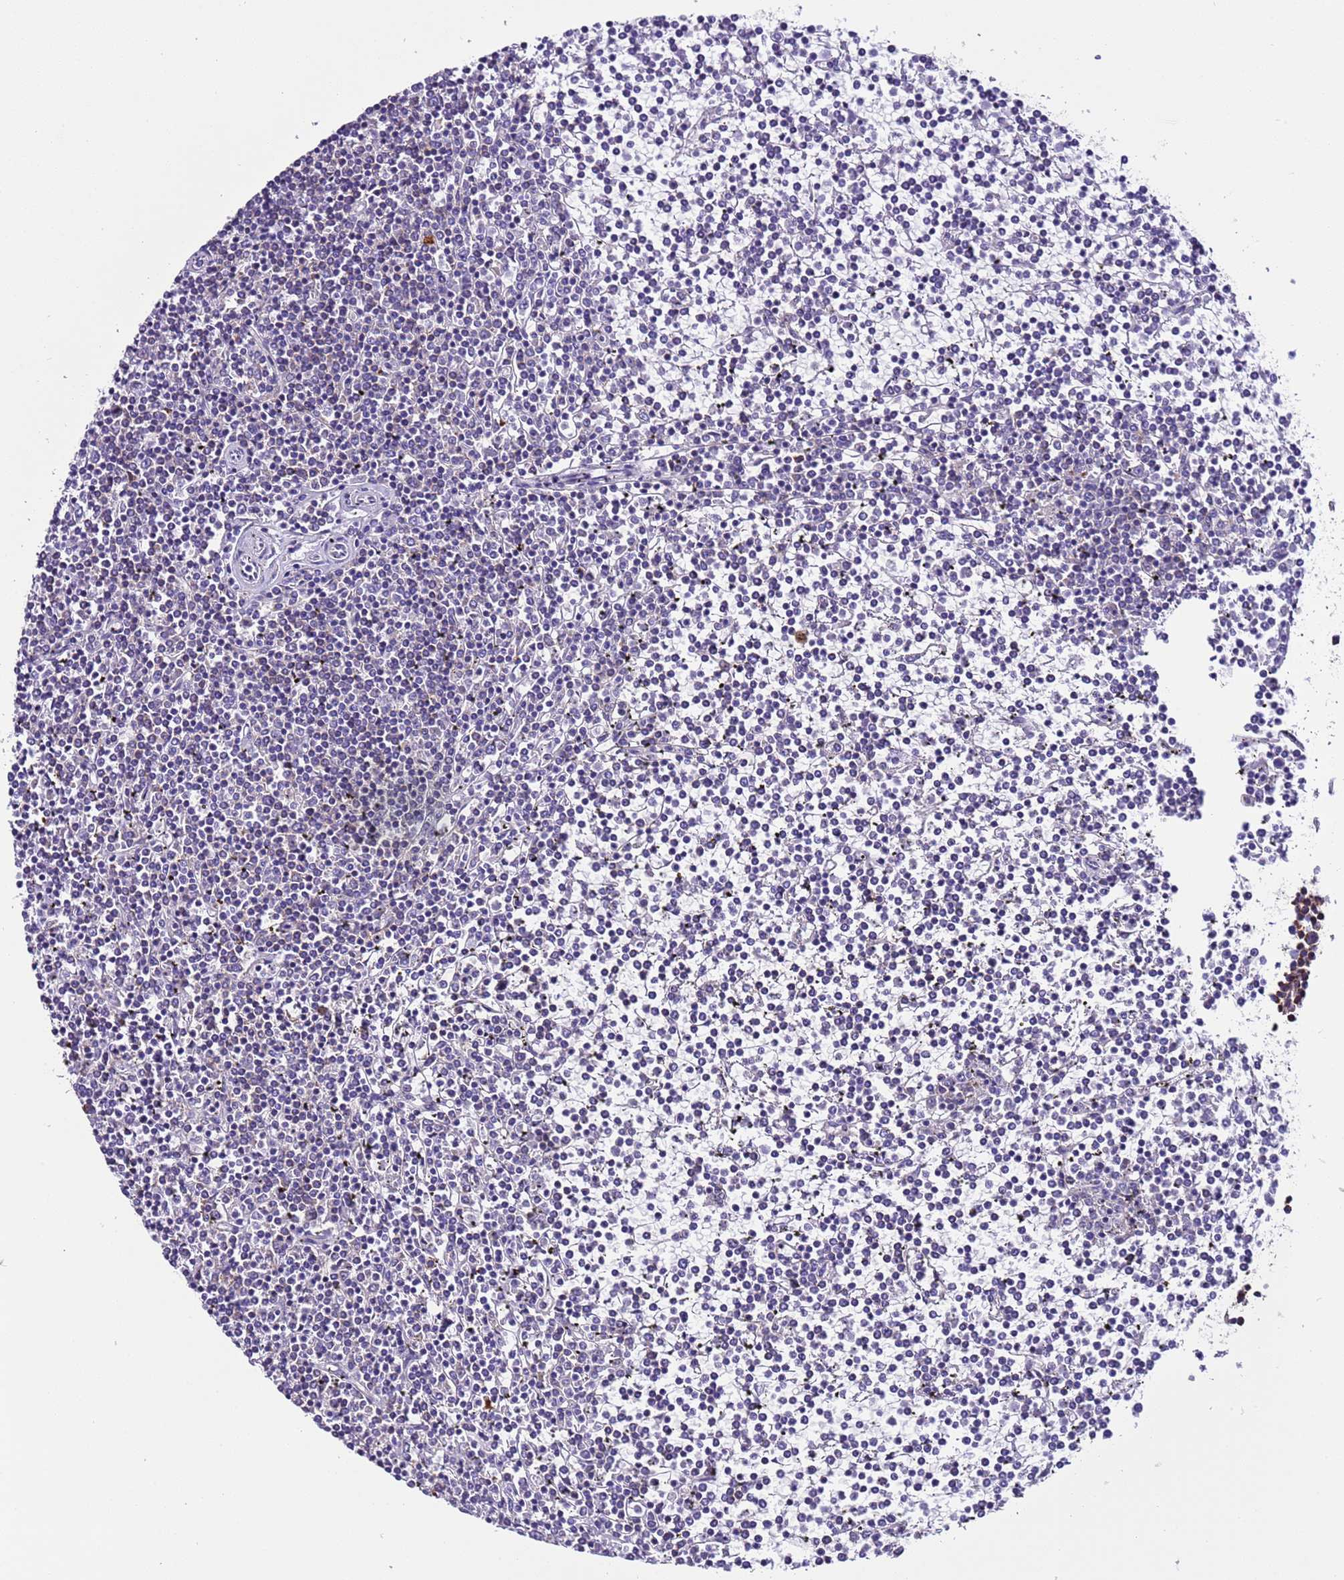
{"staining": {"intensity": "negative", "quantity": "none", "location": "none"}, "tissue": "lymphoma", "cell_type": "Tumor cells", "image_type": "cancer", "snomed": [{"axis": "morphology", "description": "Malignant lymphoma, non-Hodgkin's type, Low grade"}, {"axis": "topography", "description": "Spleen"}], "caption": "Human low-grade malignant lymphoma, non-Hodgkin's type stained for a protein using IHC exhibits no positivity in tumor cells.", "gene": "AHI1", "patient": {"sex": "female", "age": 19}}